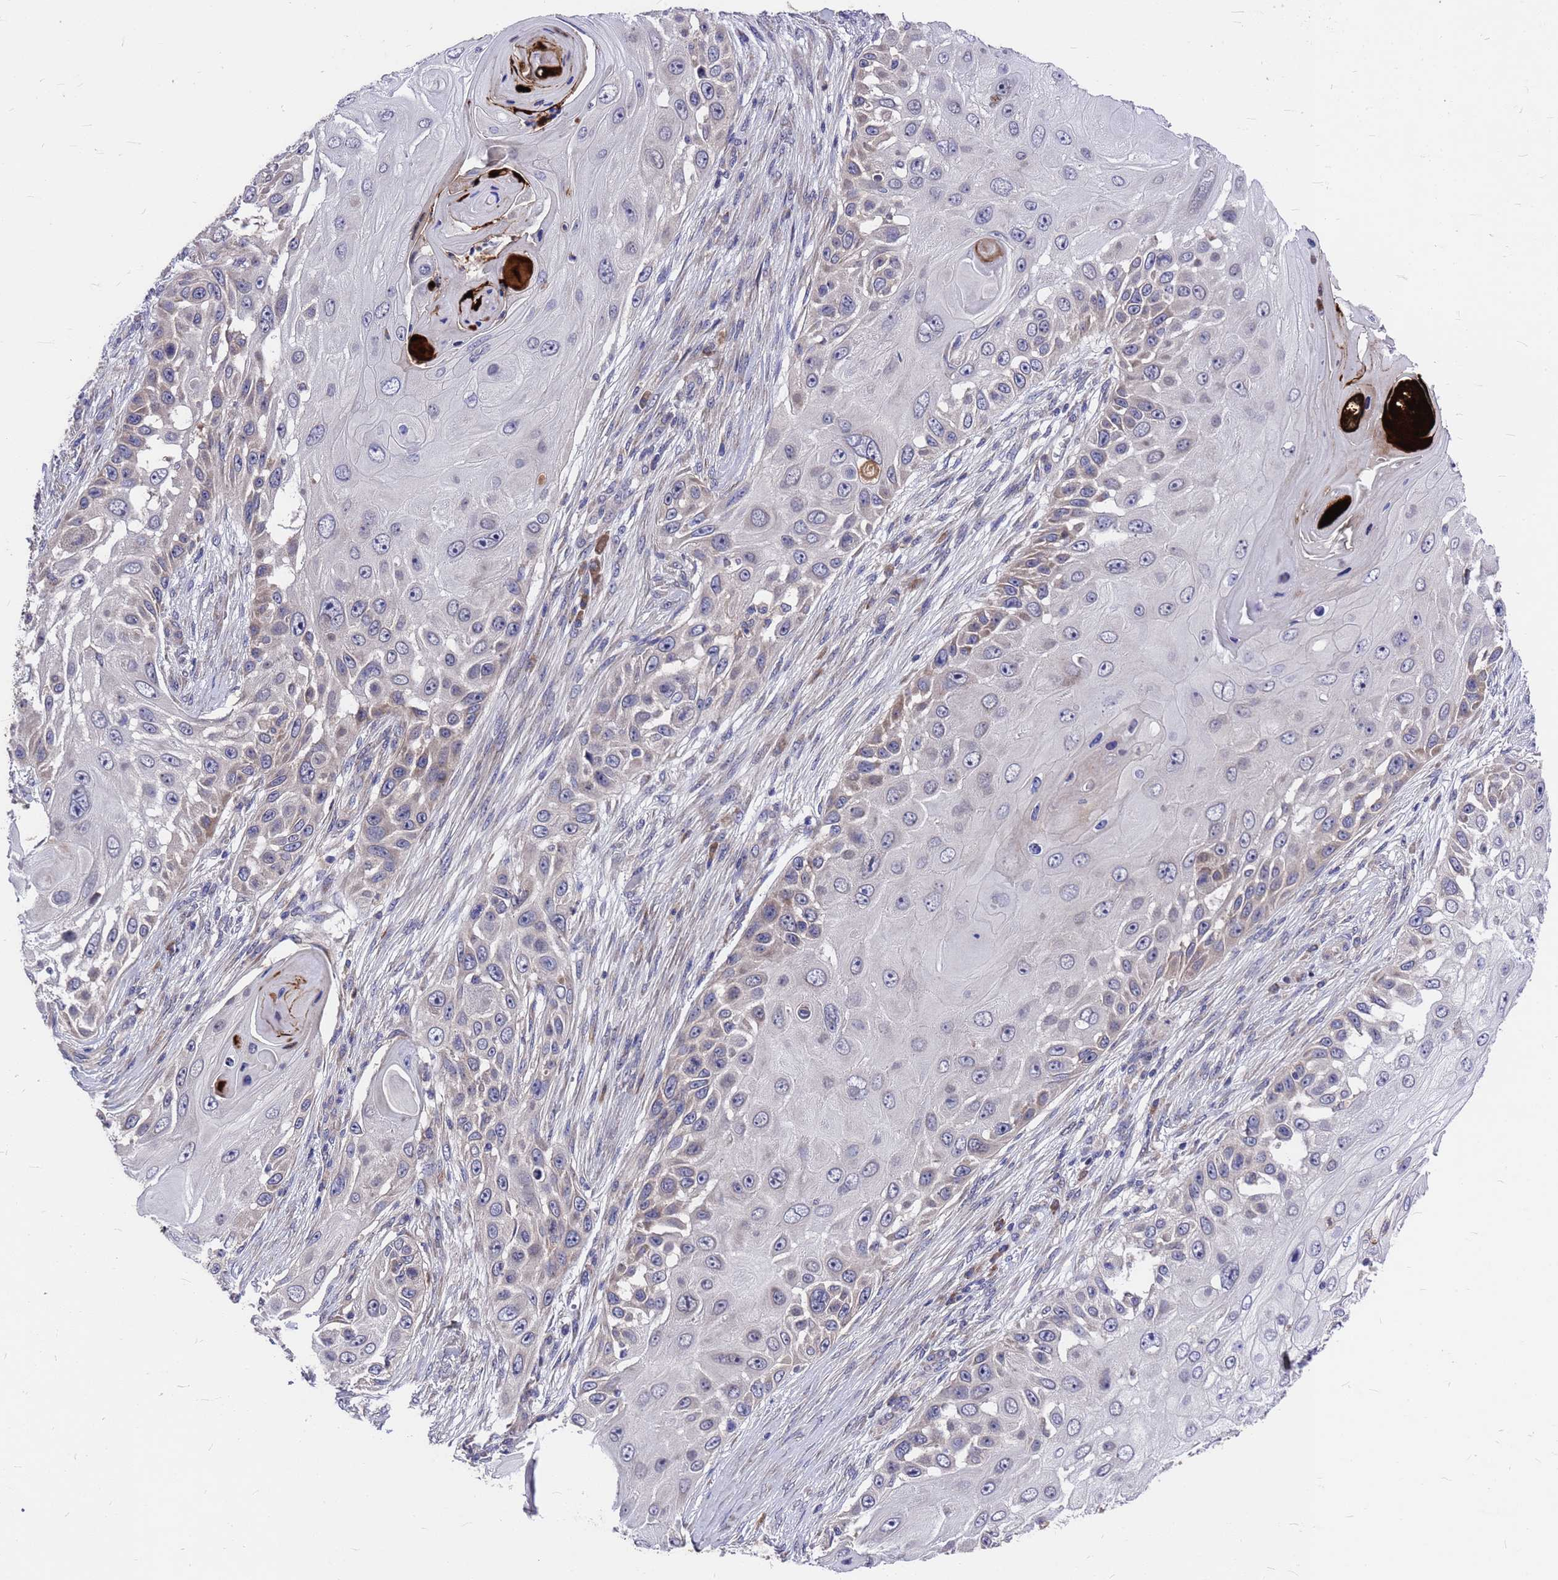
{"staining": {"intensity": "negative", "quantity": "none", "location": "none"}, "tissue": "skin cancer", "cell_type": "Tumor cells", "image_type": "cancer", "snomed": [{"axis": "morphology", "description": "Squamous cell carcinoma, NOS"}, {"axis": "topography", "description": "Skin"}], "caption": "Tumor cells are negative for protein expression in human squamous cell carcinoma (skin). (DAB IHC, high magnification).", "gene": "ZNF717", "patient": {"sex": "female", "age": 44}}